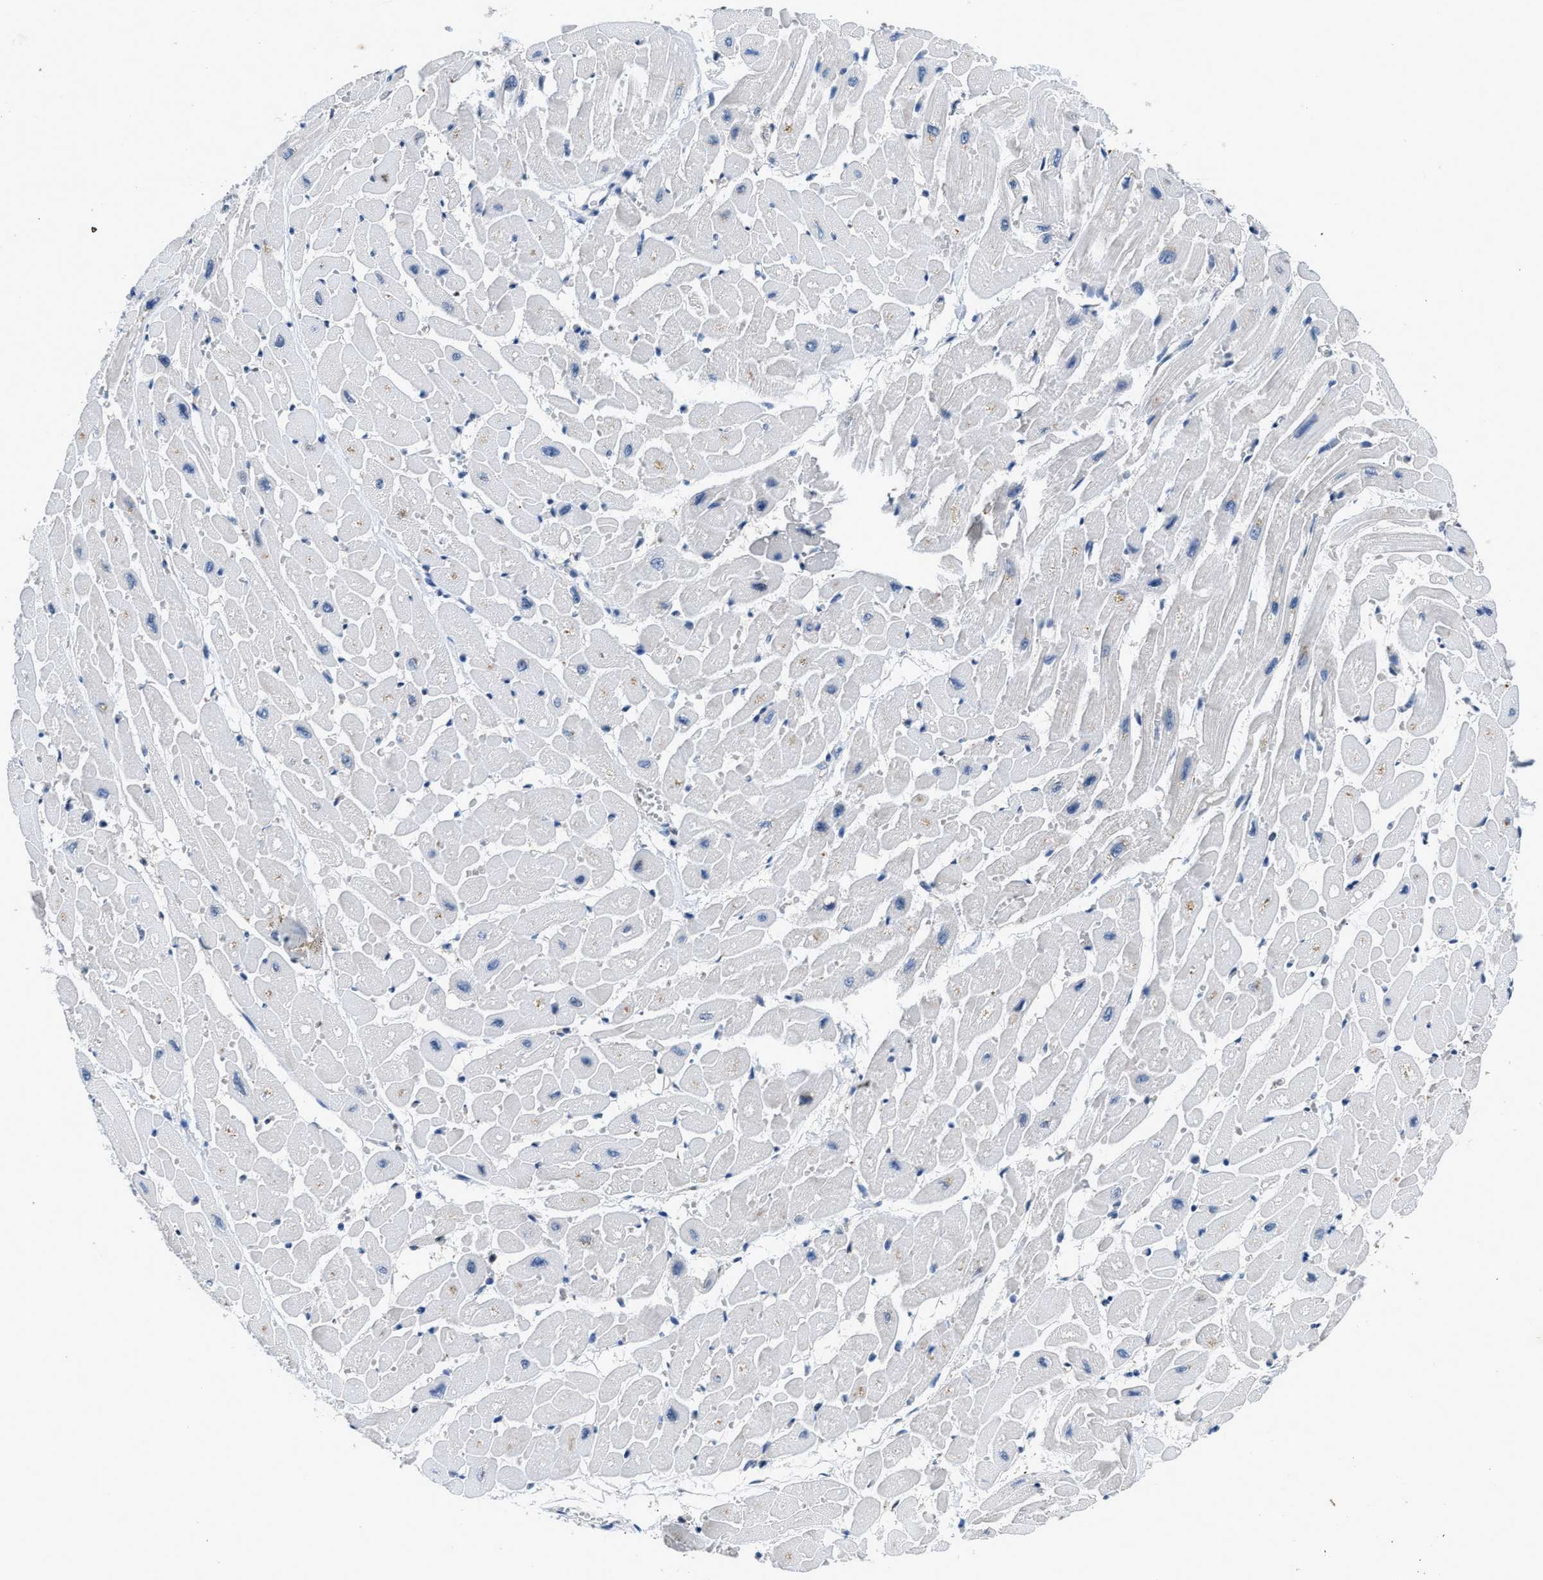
{"staining": {"intensity": "negative", "quantity": "none", "location": "none"}, "tissue": "heart muscle", "cell_type": "Cardiomyocytes", "image_type": "normal", "snomed": [{"axis": "morphology", "description": "Normal tissue, NOS"}, {"axis": "topography", "description": "Heart"}], "caption": "Immunohistochemistry (IHC) micrograph of normal heart muscle stained for a protein (brown), which reveals no staining in cardiomyocytes.", "gene": "HNRNPF", "patient": {"sex": "male", "age": 45}}